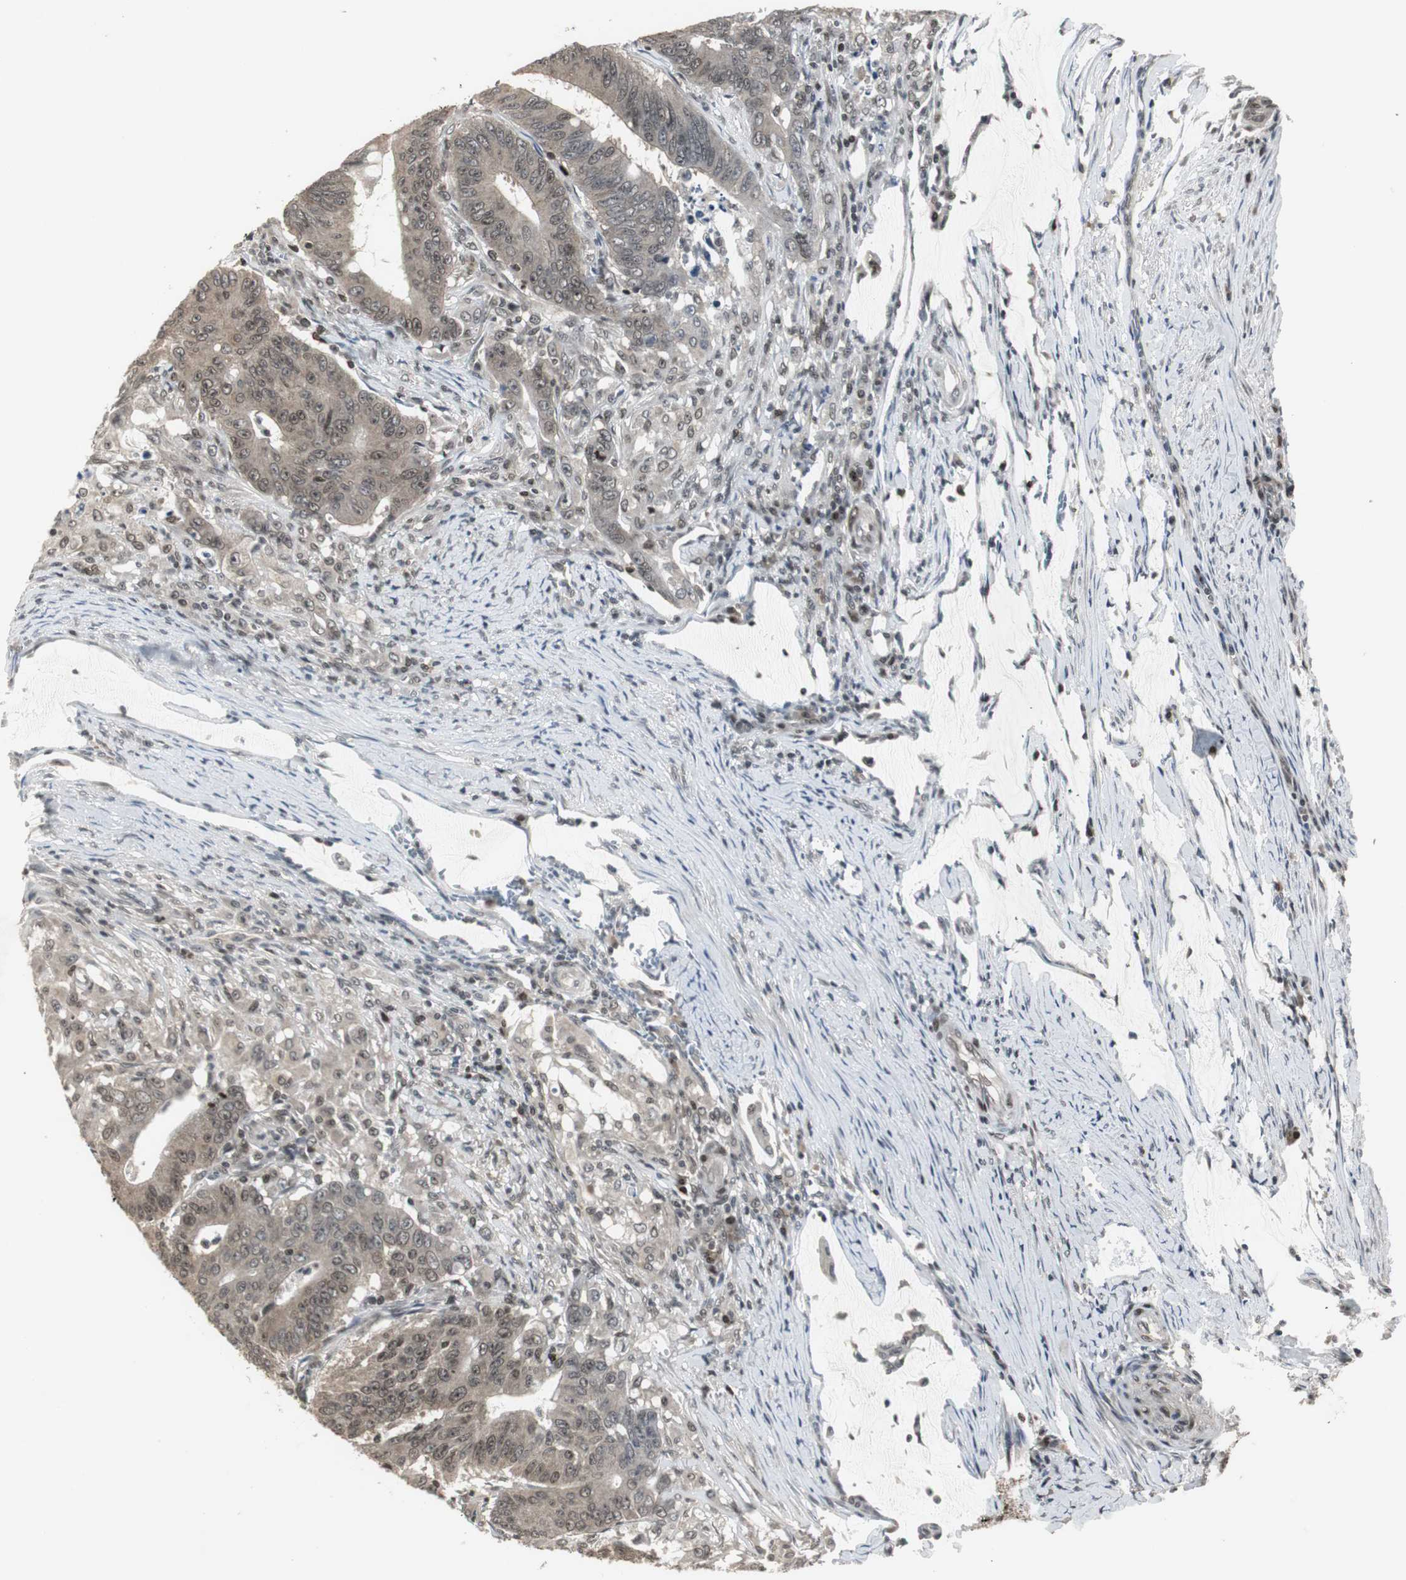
{"staining": {"intensity": "weak", "quantity": ">75%", "location": "cytoplasmic/membranous,nuclear"}, "tissue": "colorectal cancer", "cell_type": "Tumor cells", "image_type": "cancer", "snomed": [{"axis": "morphology", "description": "Adenocarcinoma, NOS"}, {"axis": "topography", "description": "Colon"}], "caption": "This is a micrograph of IHC staining of adenocarcinoma (colorectal), which shows weak positivity in the cytoplasmic/membranous and nuclear of tumor cells.", "gene": "MPG", "patient": {"sex": "male", "age": 45}}